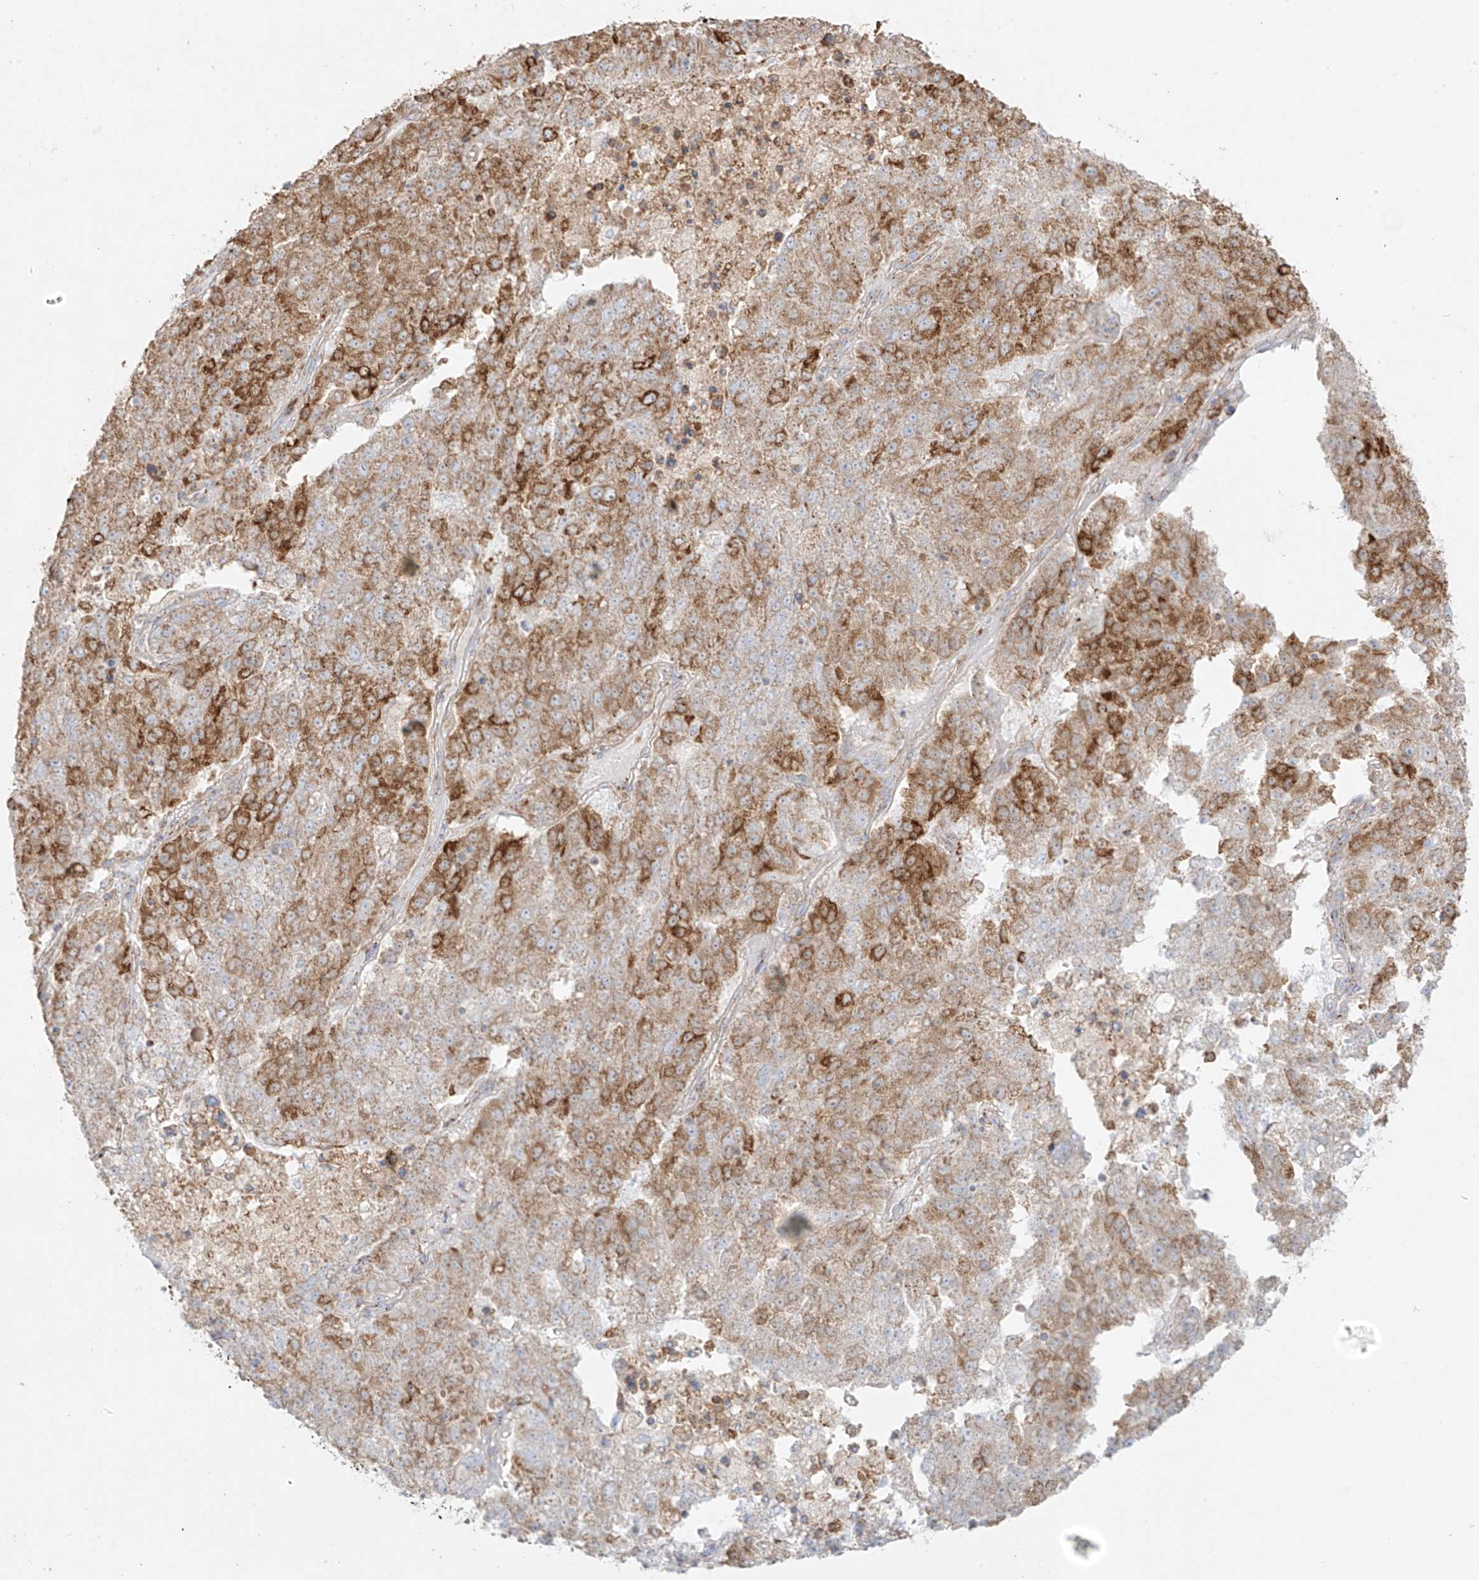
{"staining": {"intensity": "moderate", "quantity": ">75%", "location": "cytoplasmic/membranous"}, "tissue": "pancreatic cancer", "cell_type": "Tumor cells", "image_type": "cancer", "snomed": [{"axis": "morphology", "description": "Adenocarcinoma, NOS"}, {"axis": "topography", "description": "Pancreas"}], "caption": "Moderate cytoplasmic/membranous positivity is present in approximately >75% of tumor cells in pancreatic cancer (adenocarcinoma).", "gene": "COLGALT2", "patient": {"sex": "female", "age": 61}}